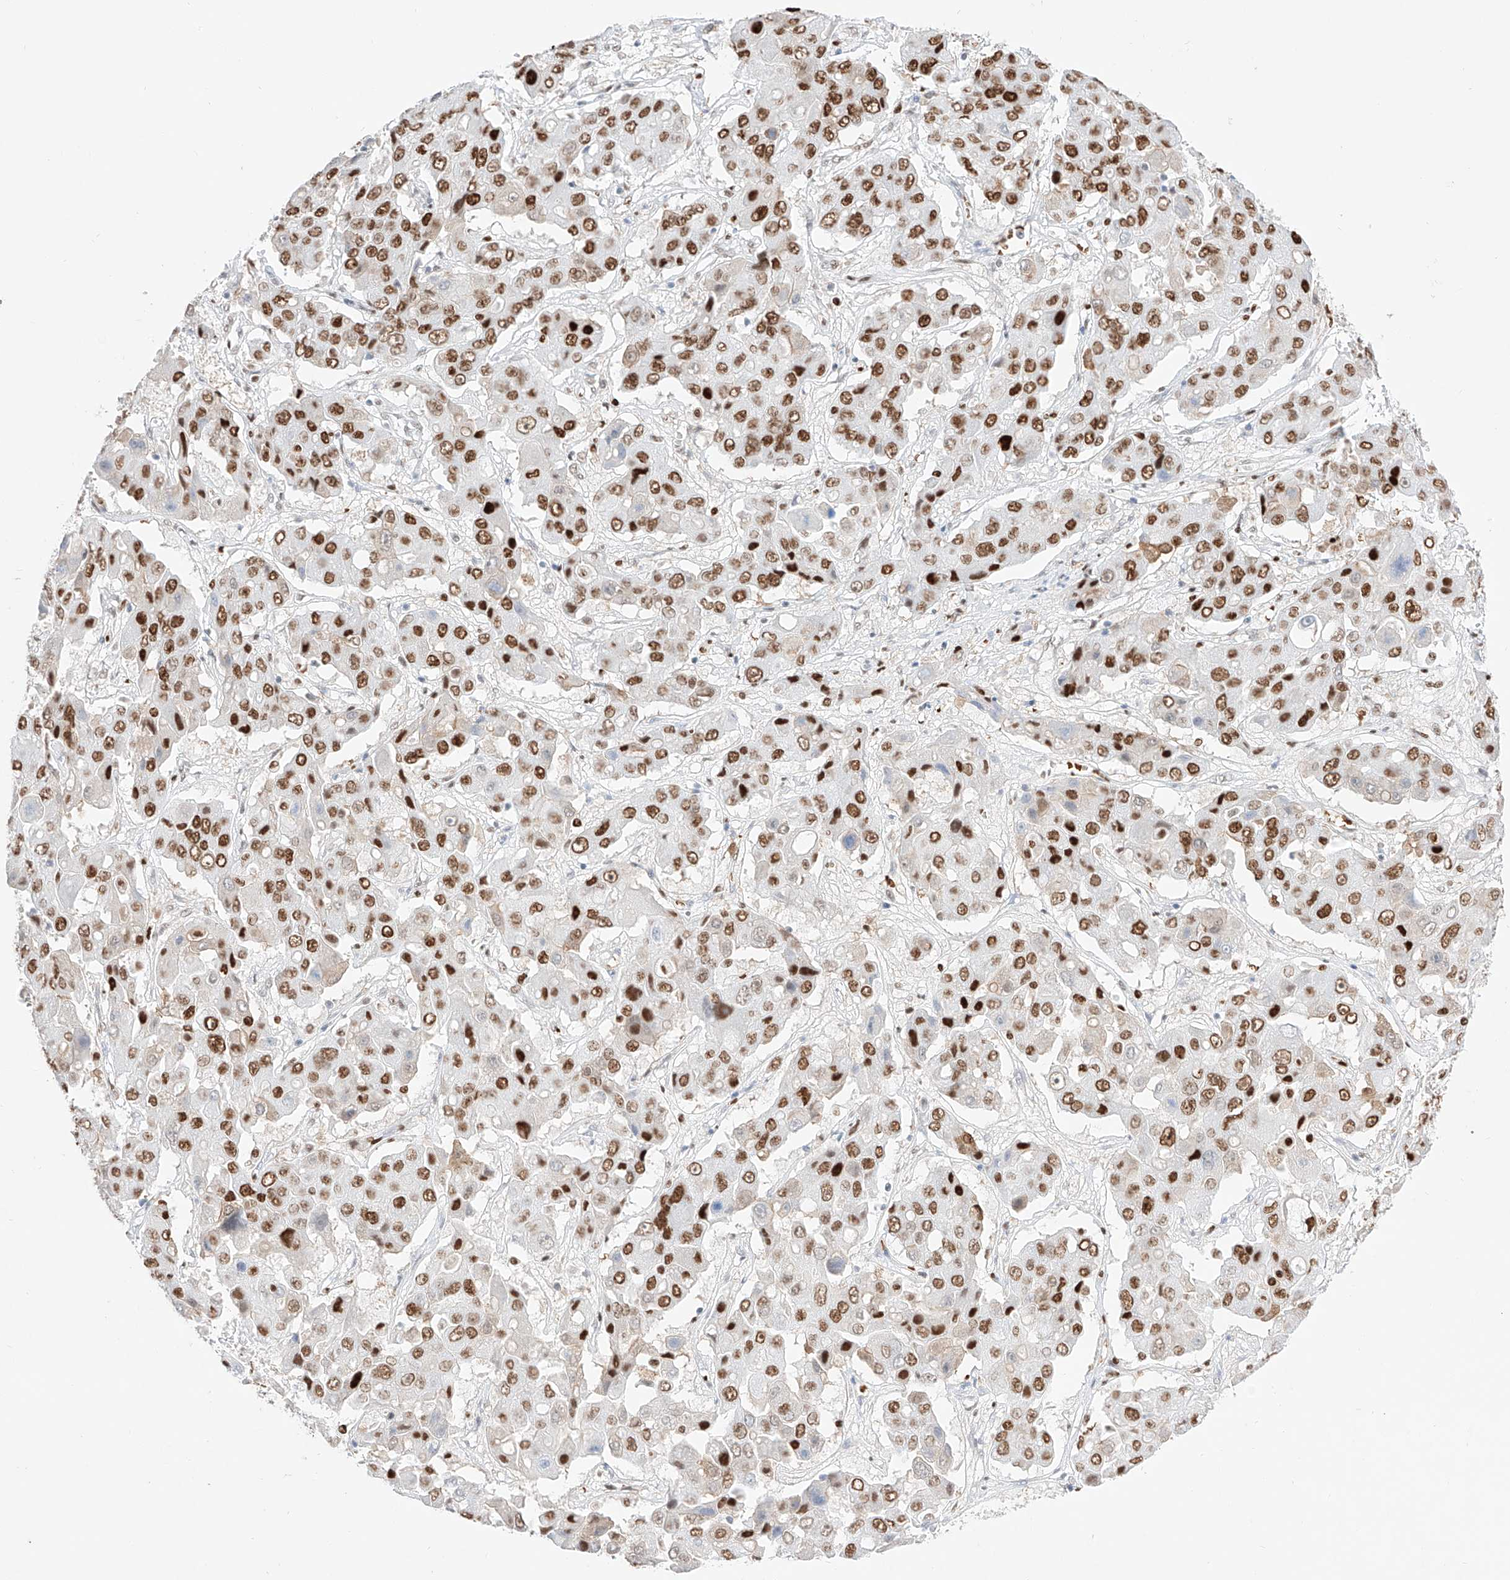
{"staining": {"intensity": "strong", "quantity": ">75%", "location": "nuclear"}, "tissue": "liver cancer", "cell_type": "Tumor cells", "image_type": "cancer", "snomed": [{"axis": "morphology", "description": "Cholangiocarcinoma"}, {"axis": "topography", "description": "Liver"}], "caption": "Immunohistochemistry (IHC) of human liver cholangiocarcinoma displays high levels of strong nuclear expression in about >75% of tumor cells.", "gene": "APIP", "patient": {"sex": "male", "age": 67}}